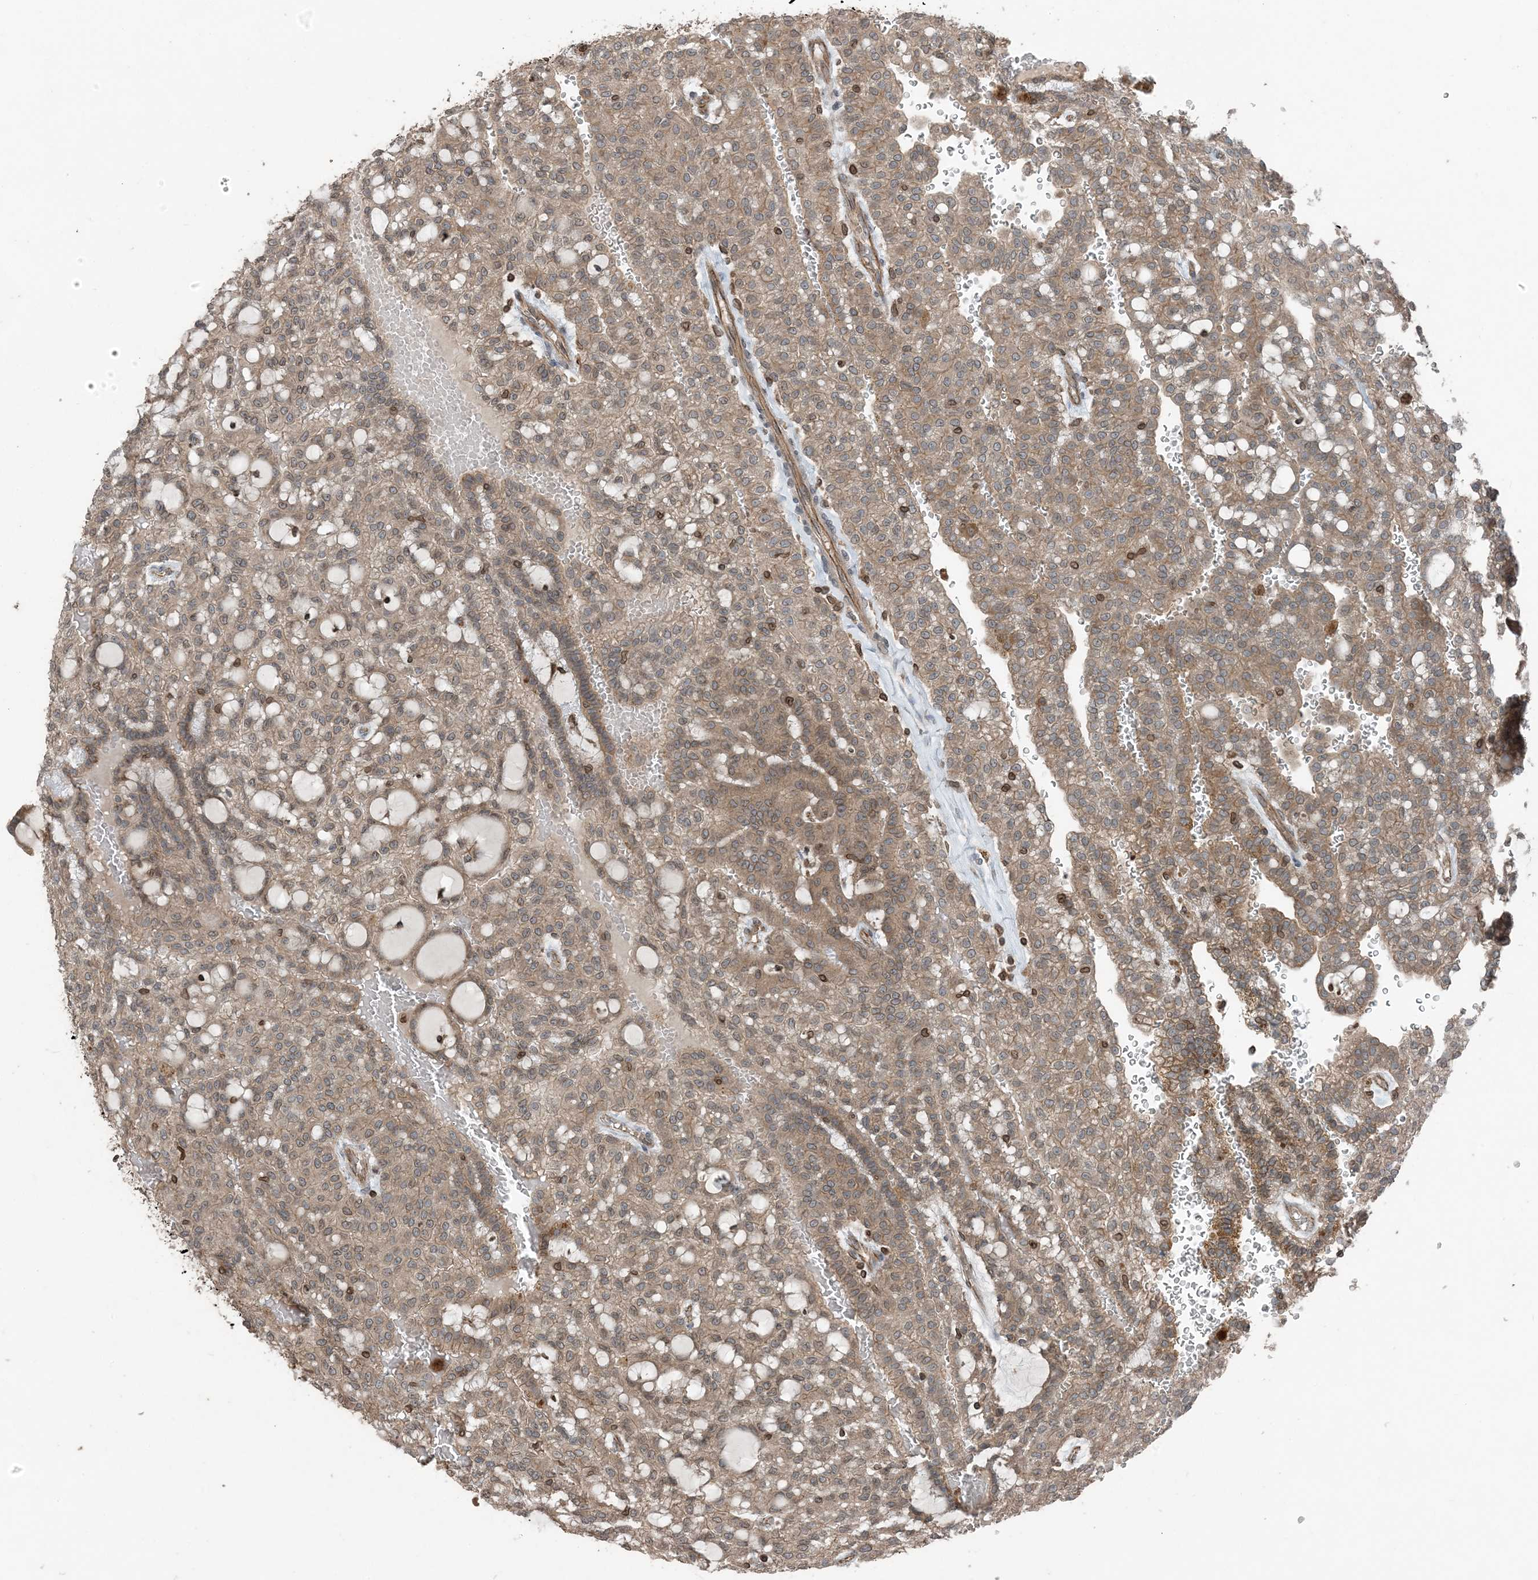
{"staining": {"intensity": "moderate", "quantity": ">75%", "location": "cytoplasmic/membranous,nuclear"}, "tissue": "renal cancer", "cell_type": "Tumor cells", "image_type": "cancer", "snomed": [{"axis": "morphology", "description": "Adenocarcinoma, NOS"}, {"axis": "topography", "description": "Kidney"}], "caption": "Immunohistochemical staining of human renal cancer shows moderate cytoplasmic/membranous and nuclear protein positivity in about >75% of tumor cells. (DAB IHC, brown staining for protein, blue staining for nuclei).", "gene": "ZFAND2B", "patient": {"sex": "male", "age": 63}}